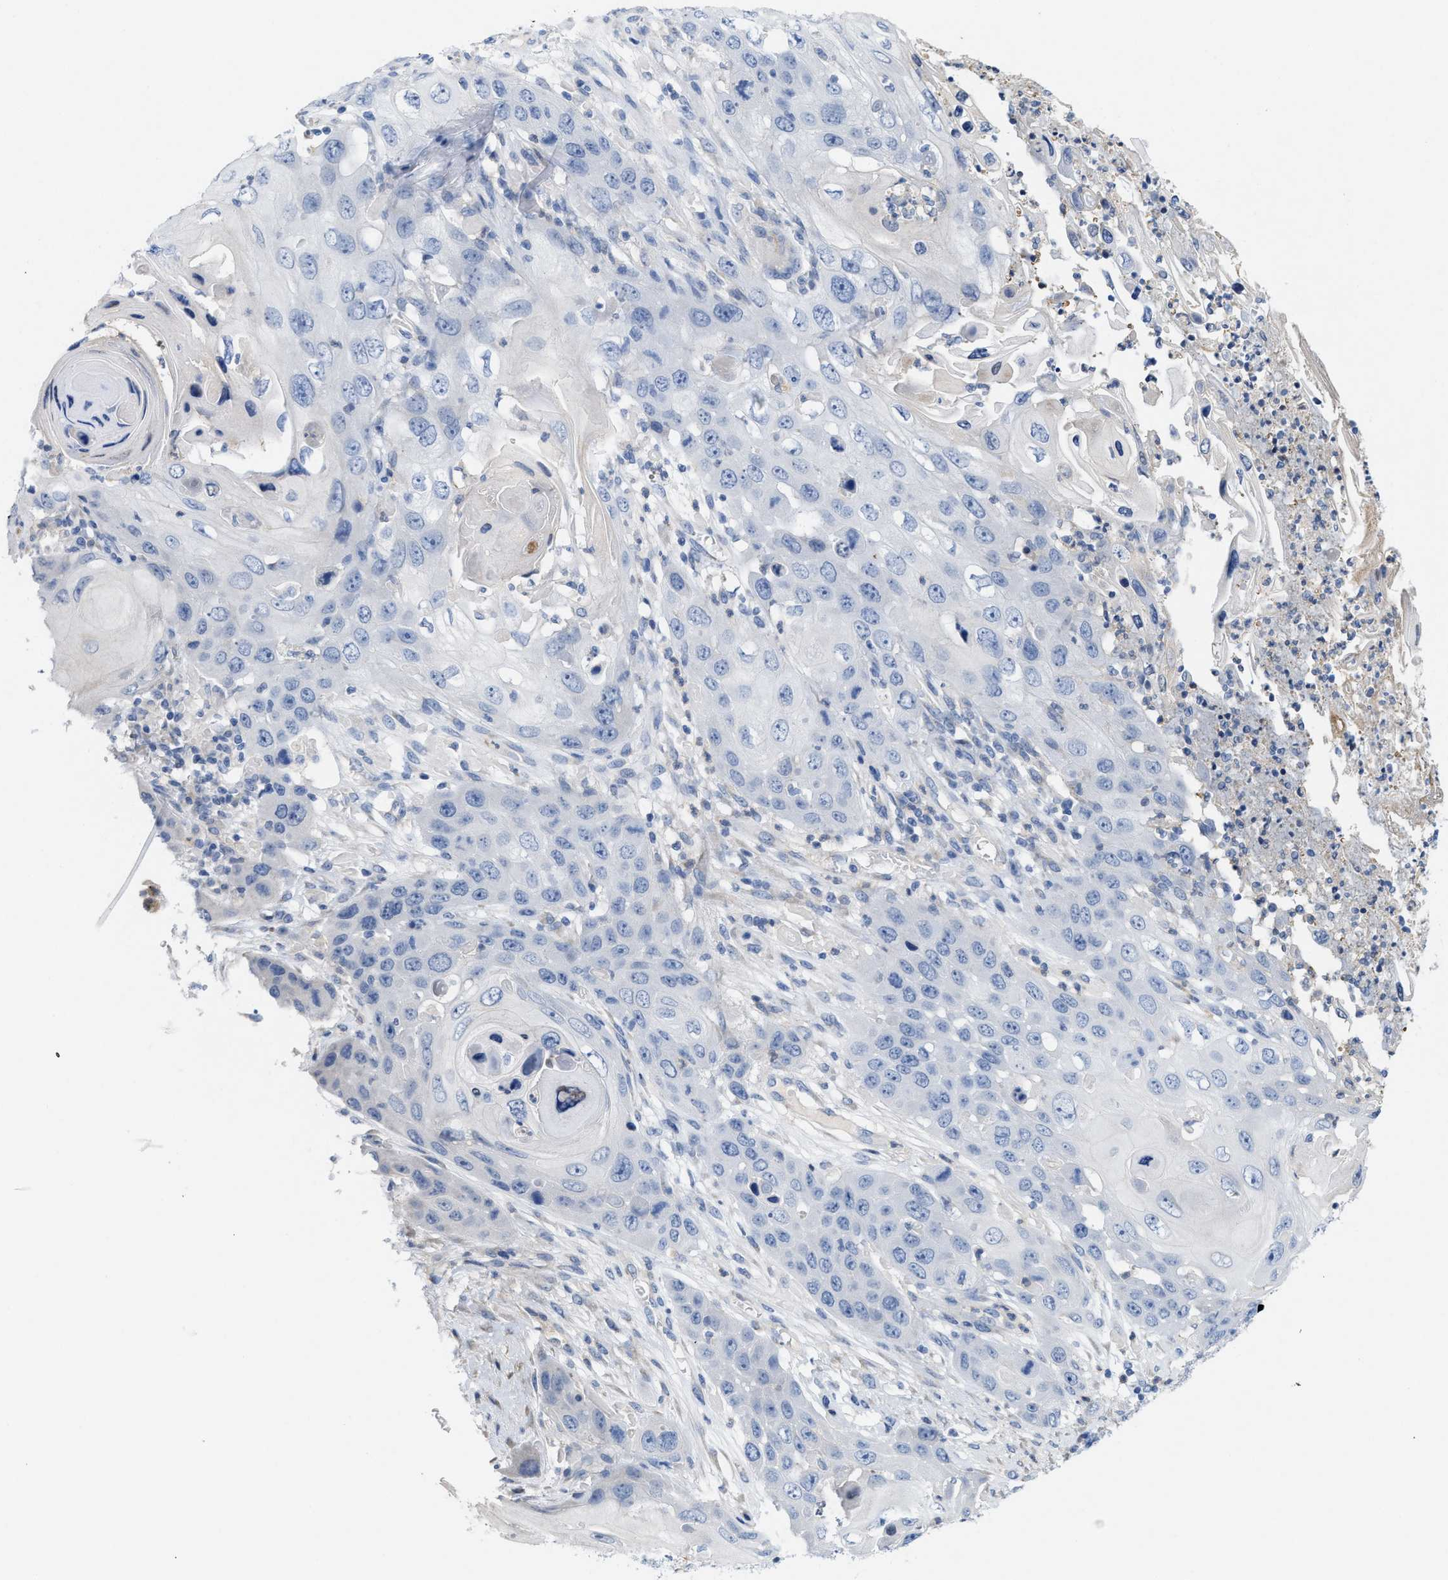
{"staining": {"intensity": "negative", "quantity": "none", "location": "none"}, "tissue": "skin cancer", "cell_type": "Tumor cells", "image_type": "cancer", "snomed": [{"axis": "morphology", "description": "Squamous cell carcinoma, NOS"}, {"axis": "topography", "description": "Skin"}], "caption": "This is an immunohistochemistry (IHC) histopathology image of skin cancer (squamous cell carcinoma). There is no positivity in tumor cells.", "gene": "CPA2", "patient": {"sex": "male", "age": 55}}